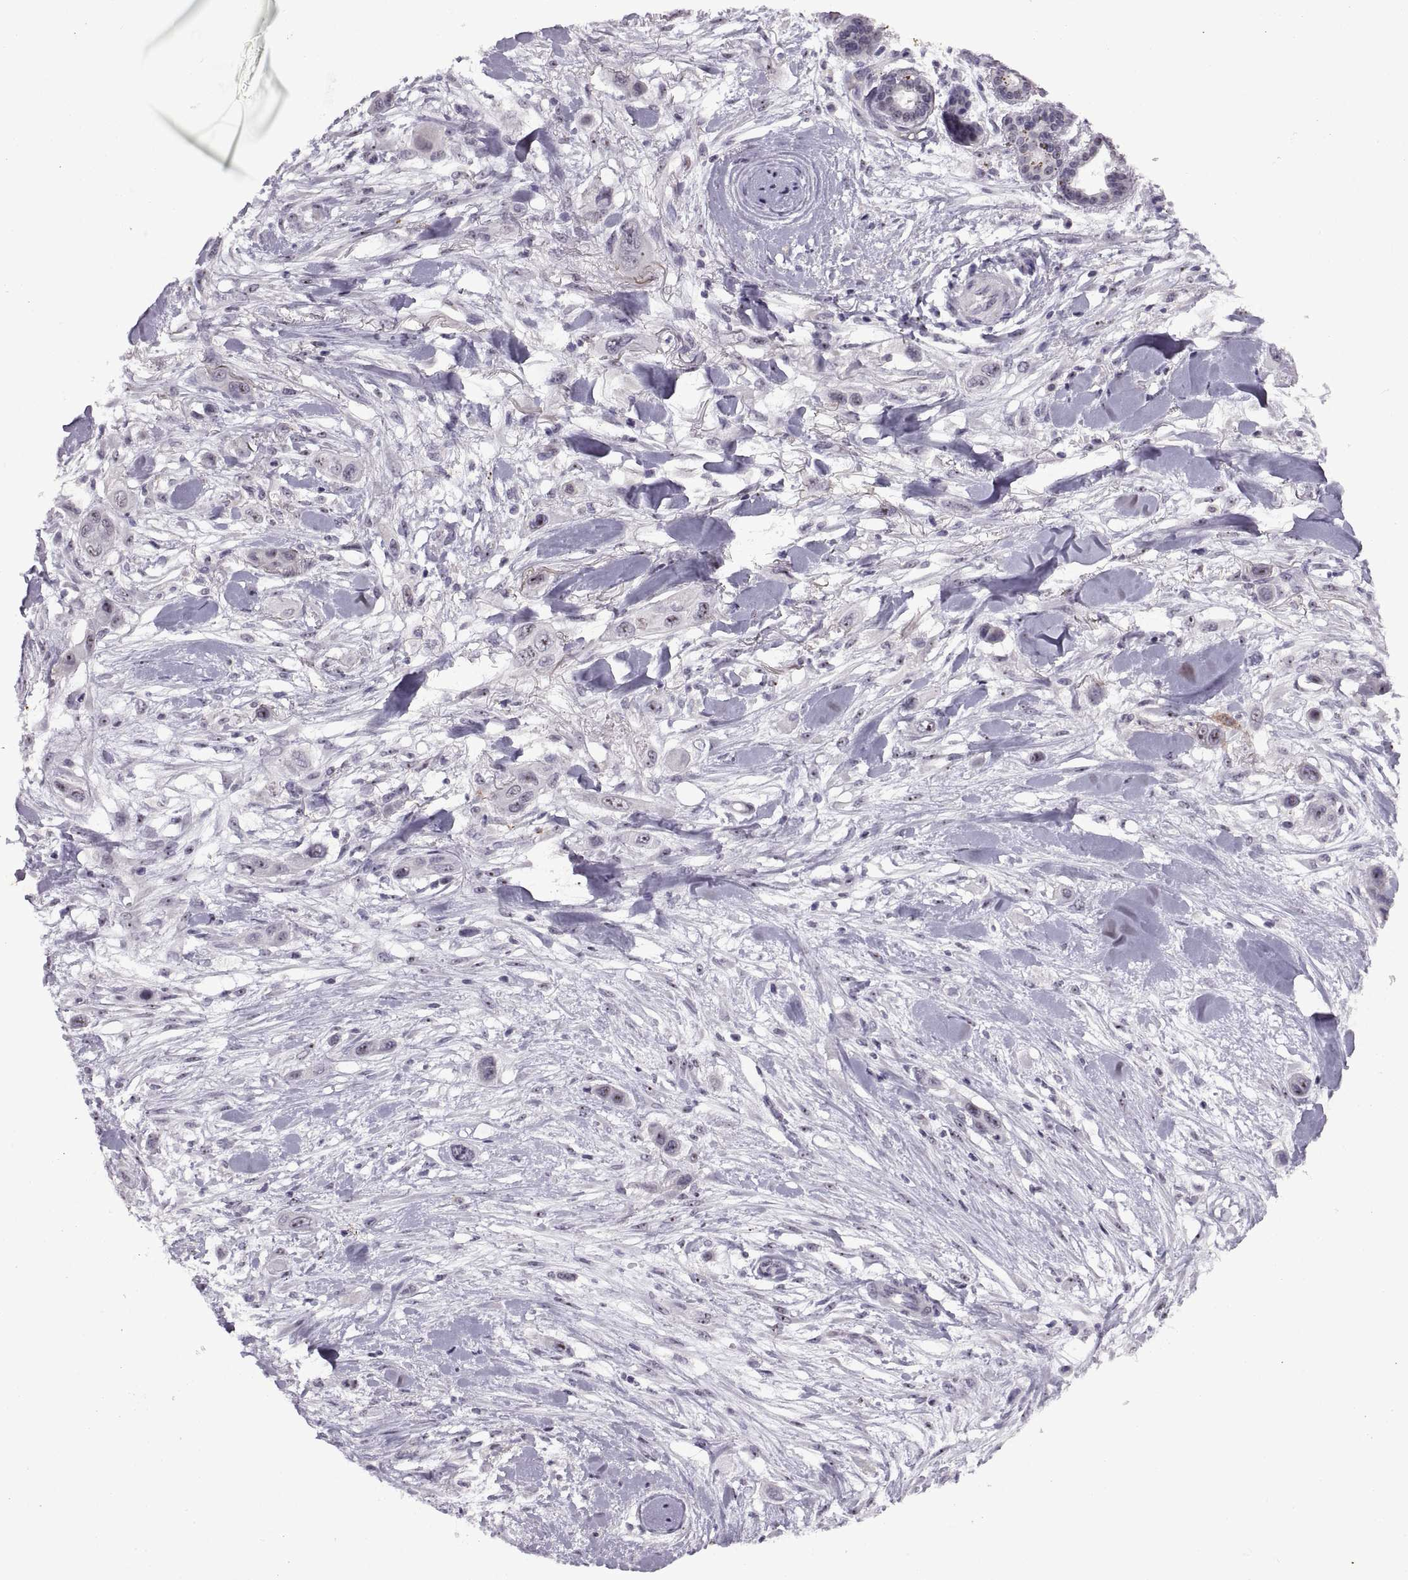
{"staining": {"intensity": "moderate", "quantity": "<25%", "location": "nuclear"}, "tissue": "skin cancer", "cell_type": "Tumor cells", "image_type": "cancer", "snomed": [{"axis": "morphology", "description": "Squamous cell carcinoma, NOS"}, {"axis": "topography", "description": "Skin"}], "caption": "Human skin squamous cell carcinoma stained with a brown dye reveals moderate nuclear positive staining in approximately <25% of tumor cells.", "gene": "SINHCAF", "patient": {"sex": "male", "age": 79}}